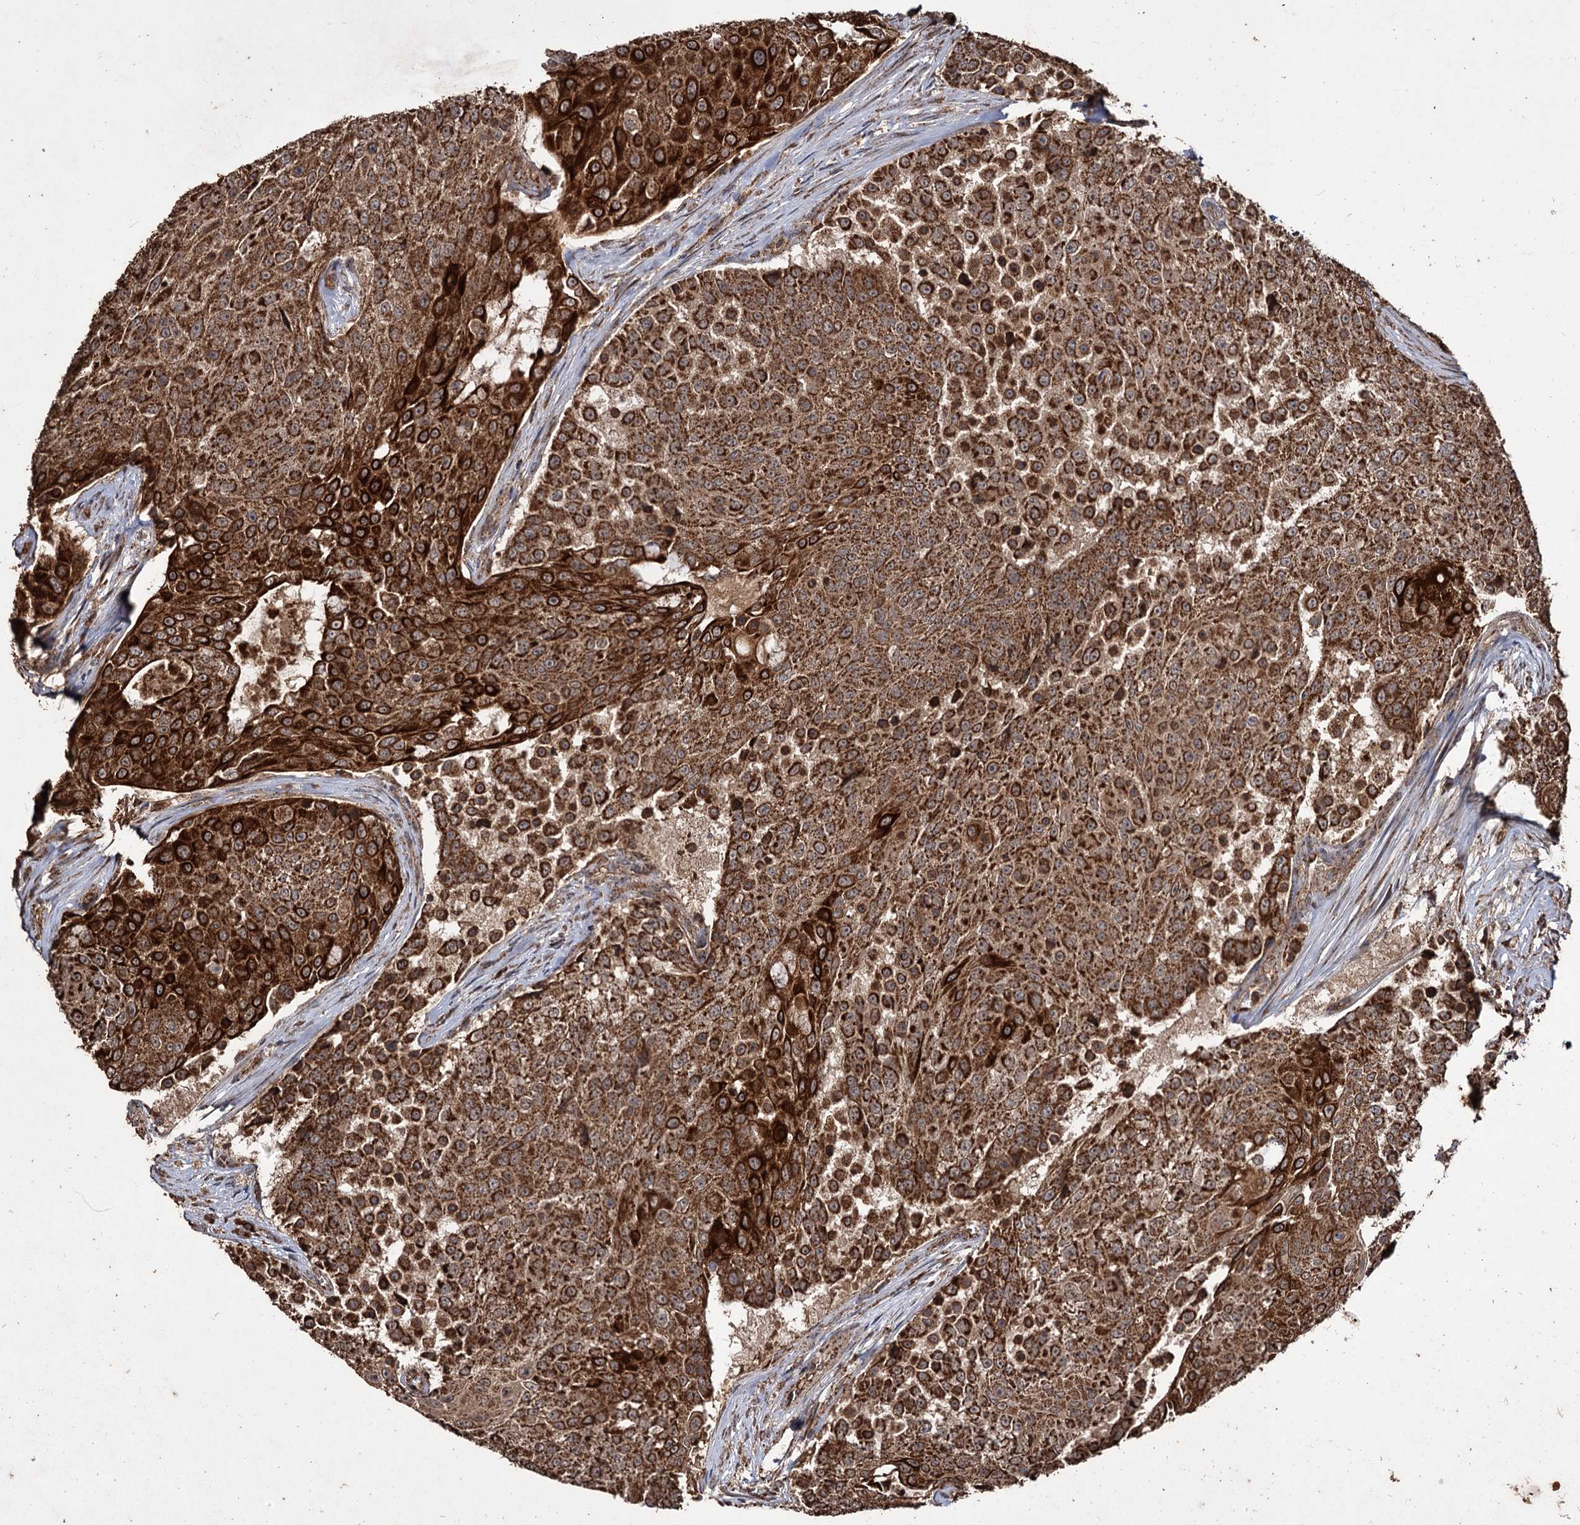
{"staining": {"intensity": "strong", "quantity": ">75%", "location": "cytoplasmic/membranous"}, "tissue": "urothelial cancer", "cell_type": "Tumor cells", "image_type": "cancer", "snomed": [{"axis": "morphology", "description": "Urothelial carcinoma, High grade"}, {"axis": "topography", "description": "Urinary bladder"}], "caption": "Urothelial carcinoma (high-grade) stained with DAB (3,3'-diaminobenzidine) immunohistochemistry (IHC) exhibits high levels of strong cytoplasmic/membranous positivity in approximately >75% of tumor cells. (IHC, brightfield microscopy, high magnification).", "gene": "IPO4", "patient": {"sex": "female", "age": 63}}